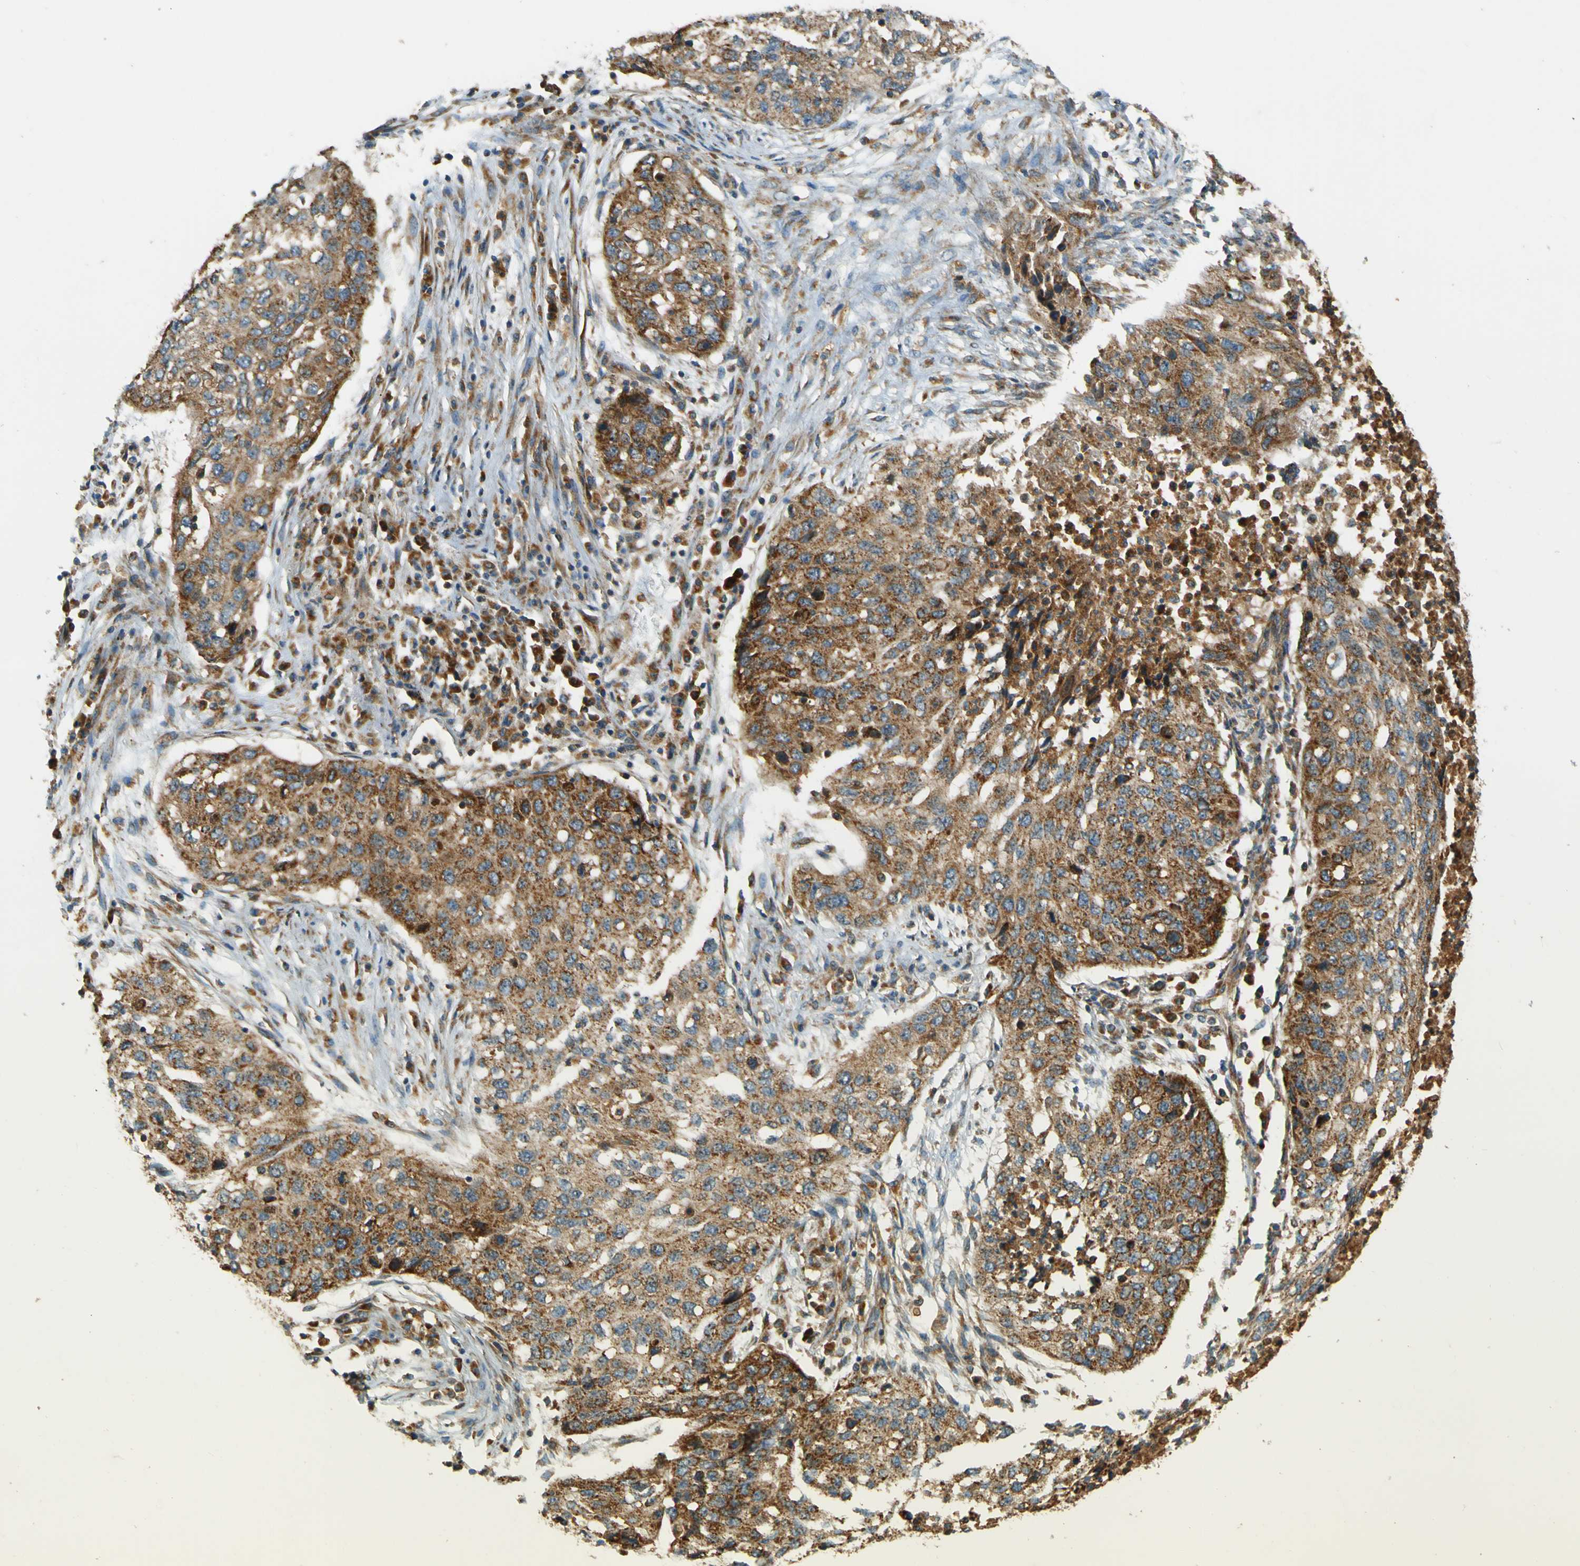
{"staining": {"intensity": "strong", "quantity": ">75%", "location": "cytoplasmic/membranous"}, "tissue": "lung cancer", "cell_type": "Tumor cells", "image_type": "cancer", "snomed": [{"axis": "morphology", "description": "Squamous cell carcinoma, NOS"}, {"axis": "topography", "description": "Lung"}], "caption": "Brown immunohistochemical staining in lung squamous cell carcinoma demonstrates strong cytoplasmic/membranous positivity in about >75% of tumor cells.", "gene": "DNAJC5", "patient": {"sex": "female", "age": 63}}